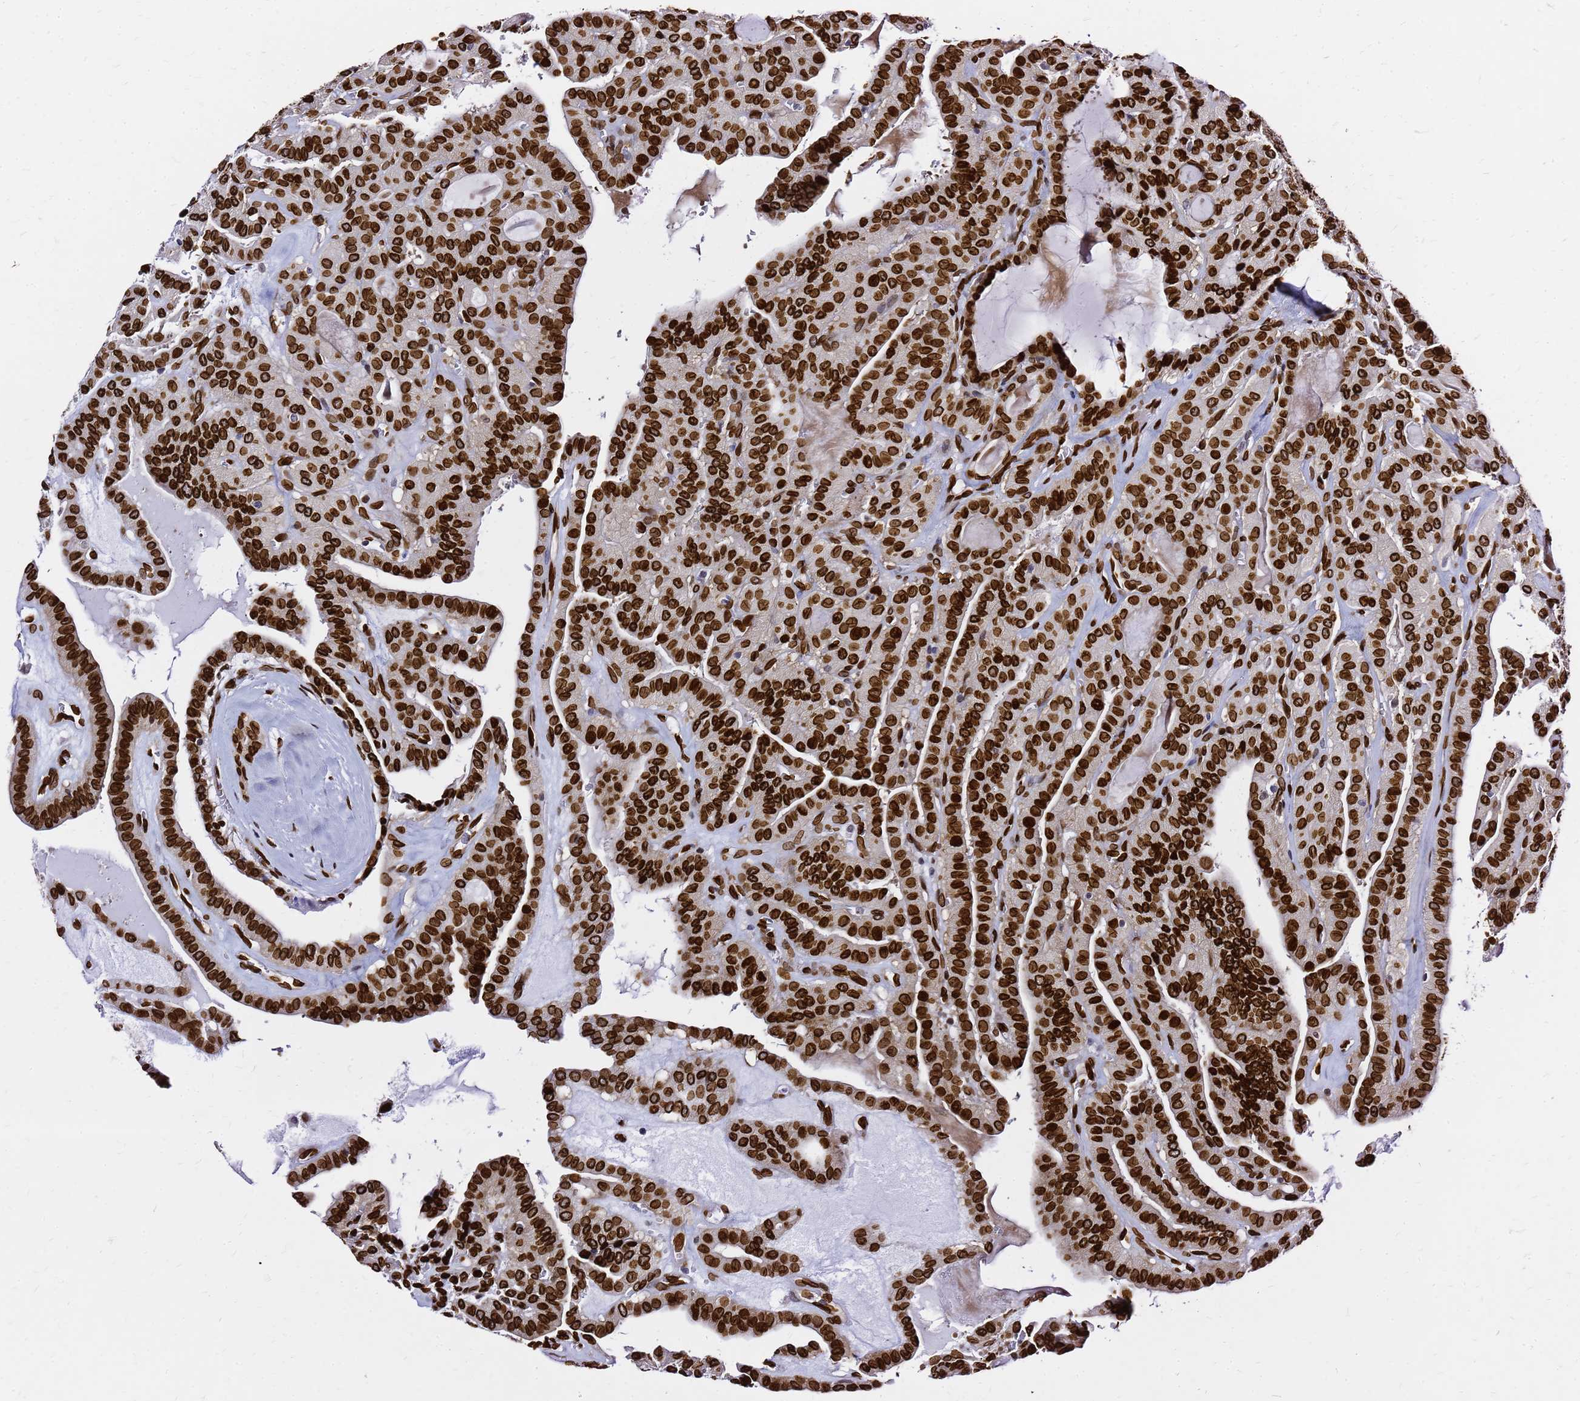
{"staining": {"intensity": "strong", "quantity": ">75%", "location": "cytoplasmic/membranous,nuclear"}, "tissue": "thyroid cancer", "cell_type": "Tumor cells", "image_type": "cancer", "snomed": [{"axis": "morphology", "description": "Papillary adenocarcinoma, NOS"}, {"axis": "topography", "description": "Thyroid gland"}], "caption": "Approximately >75% of tumor cells in human thyroid cancer exhibit strong cytoplasmic/membranous and nuclear protein staining as visualized by brown immunohistochemical staining.", "gene": "C6orf141", "patient": {"sex": "male", "age": 52}}